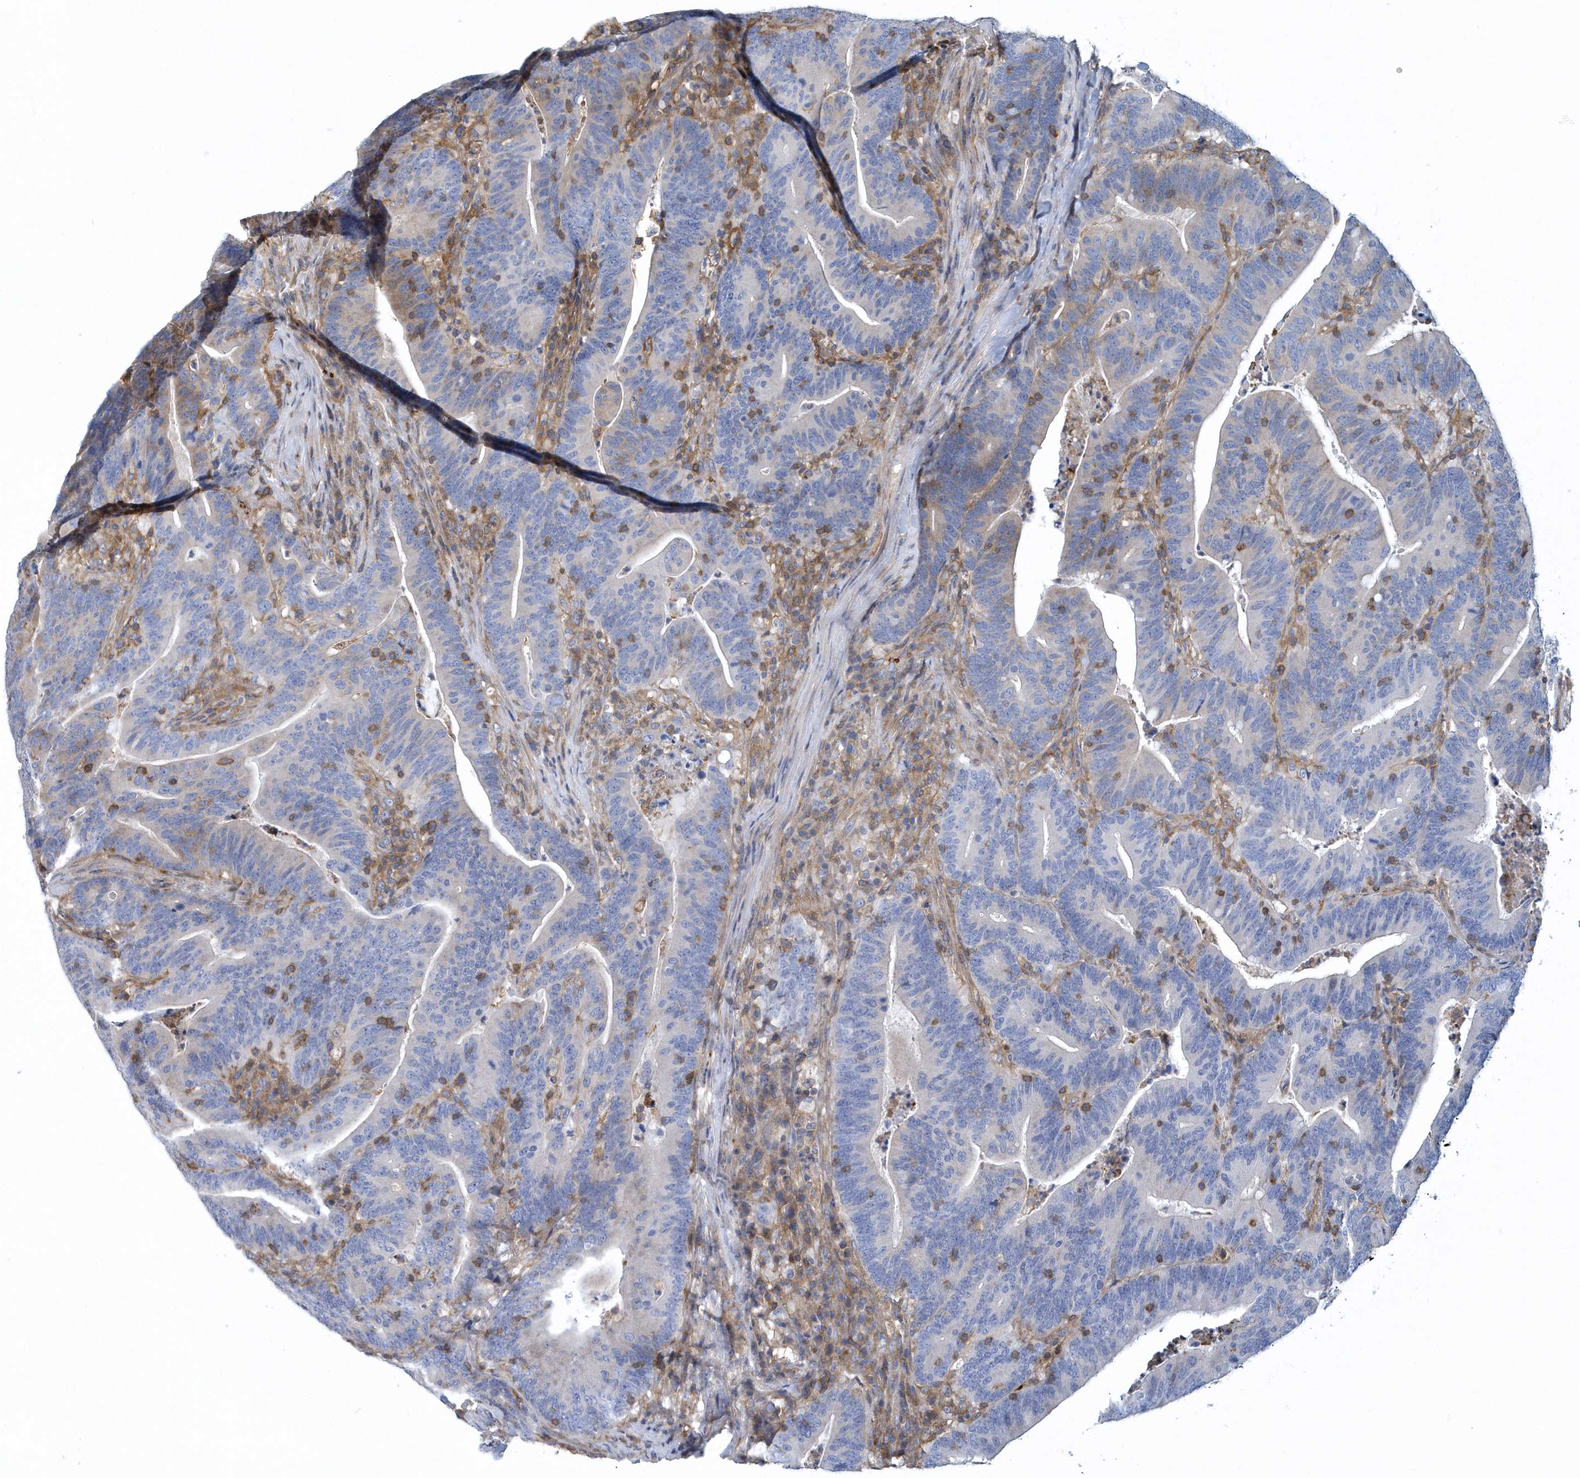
{"staining": {"intensity": "negative", "quantity": "none", "location": "none"}, "tissue": "colorectal cancer", "cell_type": "Tumor cells", "image_type": "cancer", "snomed": [{"axis": "morphology", "description": "Adenocarcinoma, NOS"}, {"axis": "topography", "description": "Colon"}], "caption": "This histopathology image is of colorectal adenocarcinoma stained with immunohistochemistry (IHC) to label a protein in brown with the nuclei are counter-stained blue. There is no staining in tumor cells.", "gene": "ARAP2", "patient": {"sex": "female", "age": 67}}